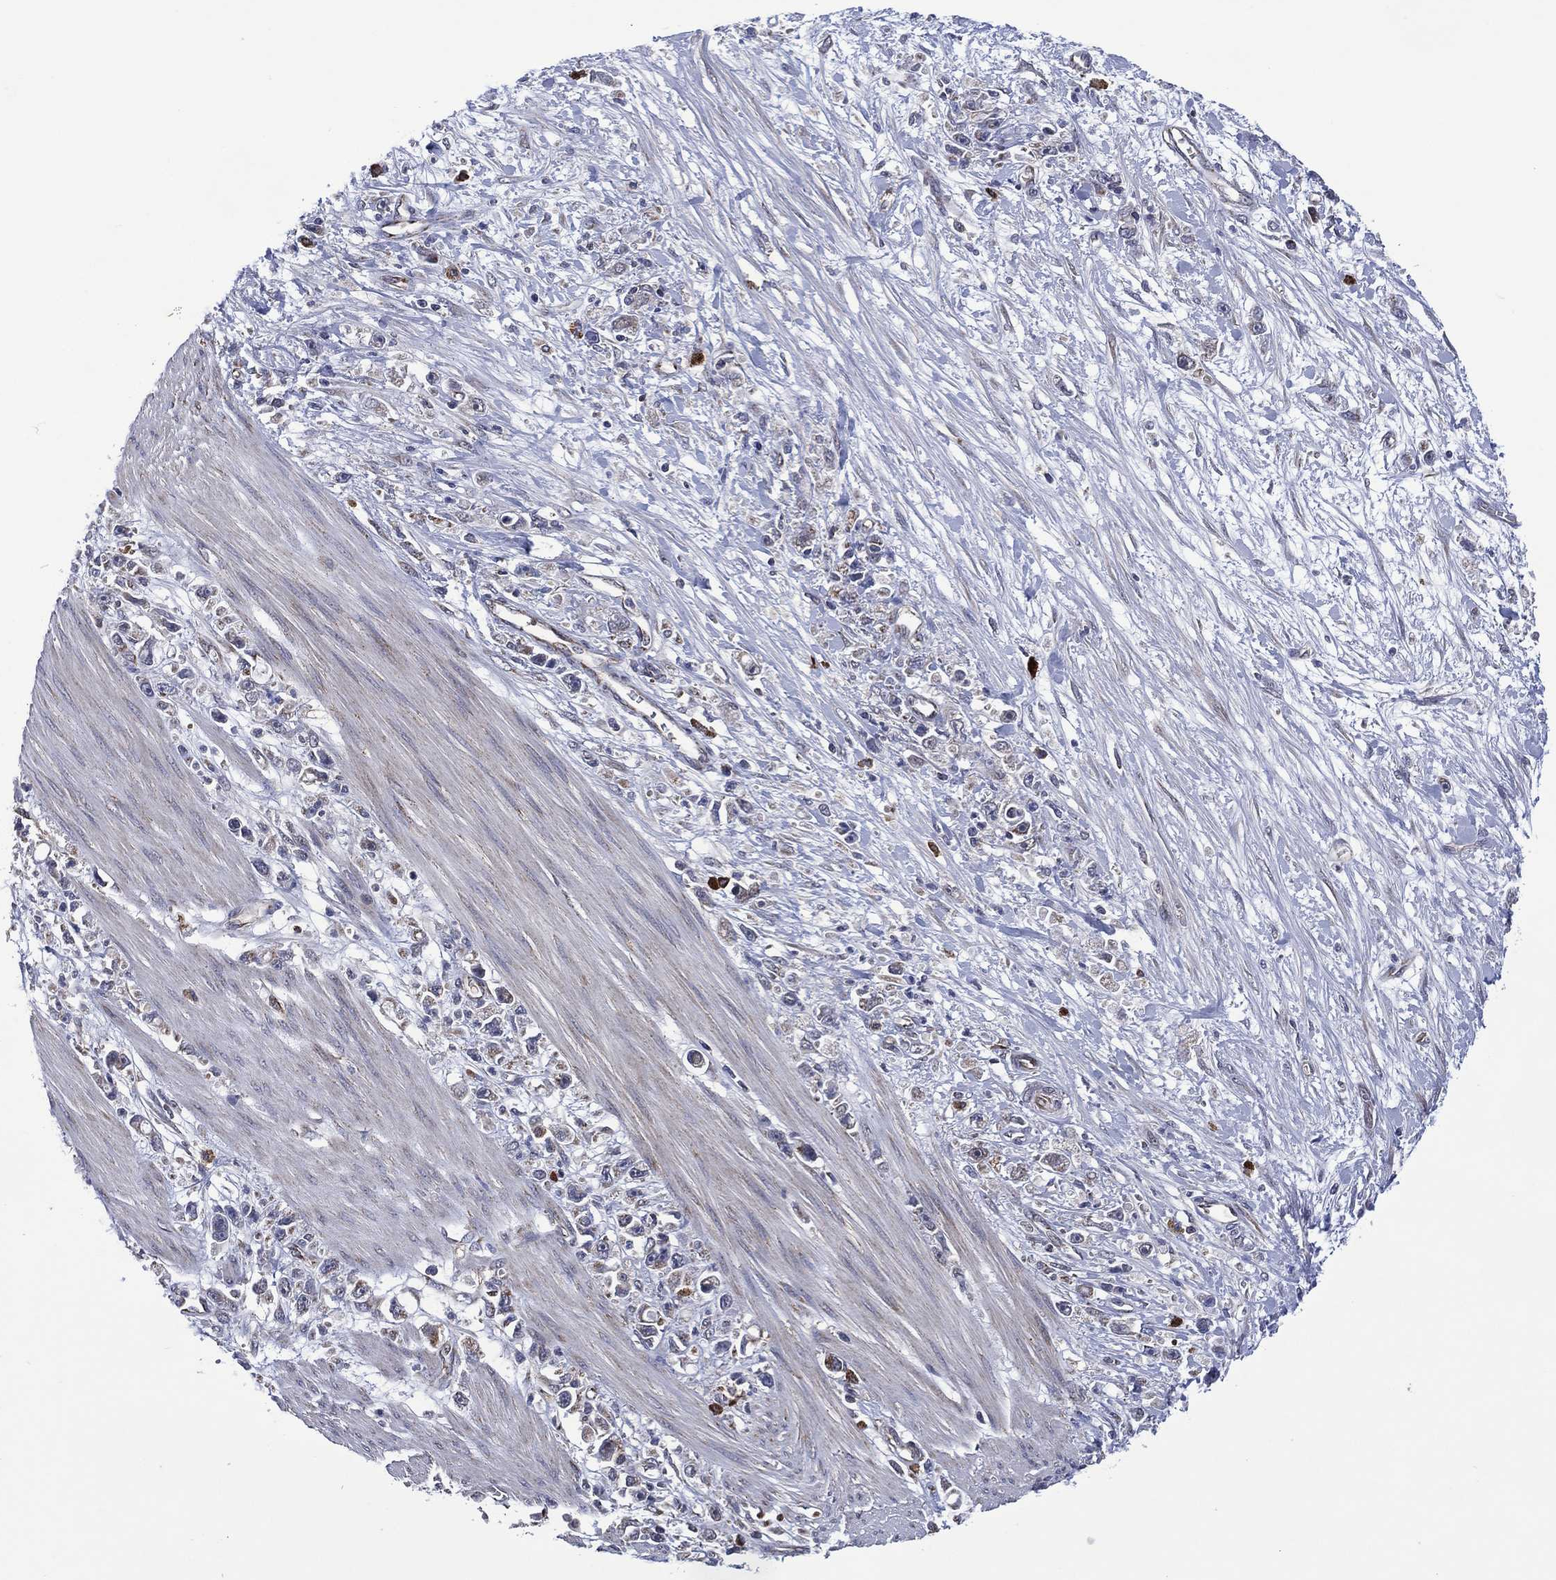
{"staining": {"intensity": "weak", "quantity": "<25%", "location": "cytoplasmic/membranous"}, "tissue": "stomach cancer", "cell_type": "Tumor cells", "image_type": "cancer", "snomed": [{"axis": "morphology", "description": "Adenocarcinoma, NOS"}, {"axis": "topography", "description": "Stomach"}], "caption": "The image reveals no staining of tumor cells in stomach cancer (adenocarcinoma). (Stains: DAB immunohistochemistry with hematoxylin counter stain, Microscopy: brightfield microscopy at high magnification).", "gene": "HTD2", "patient": {"sex": "female", "age": 59}}